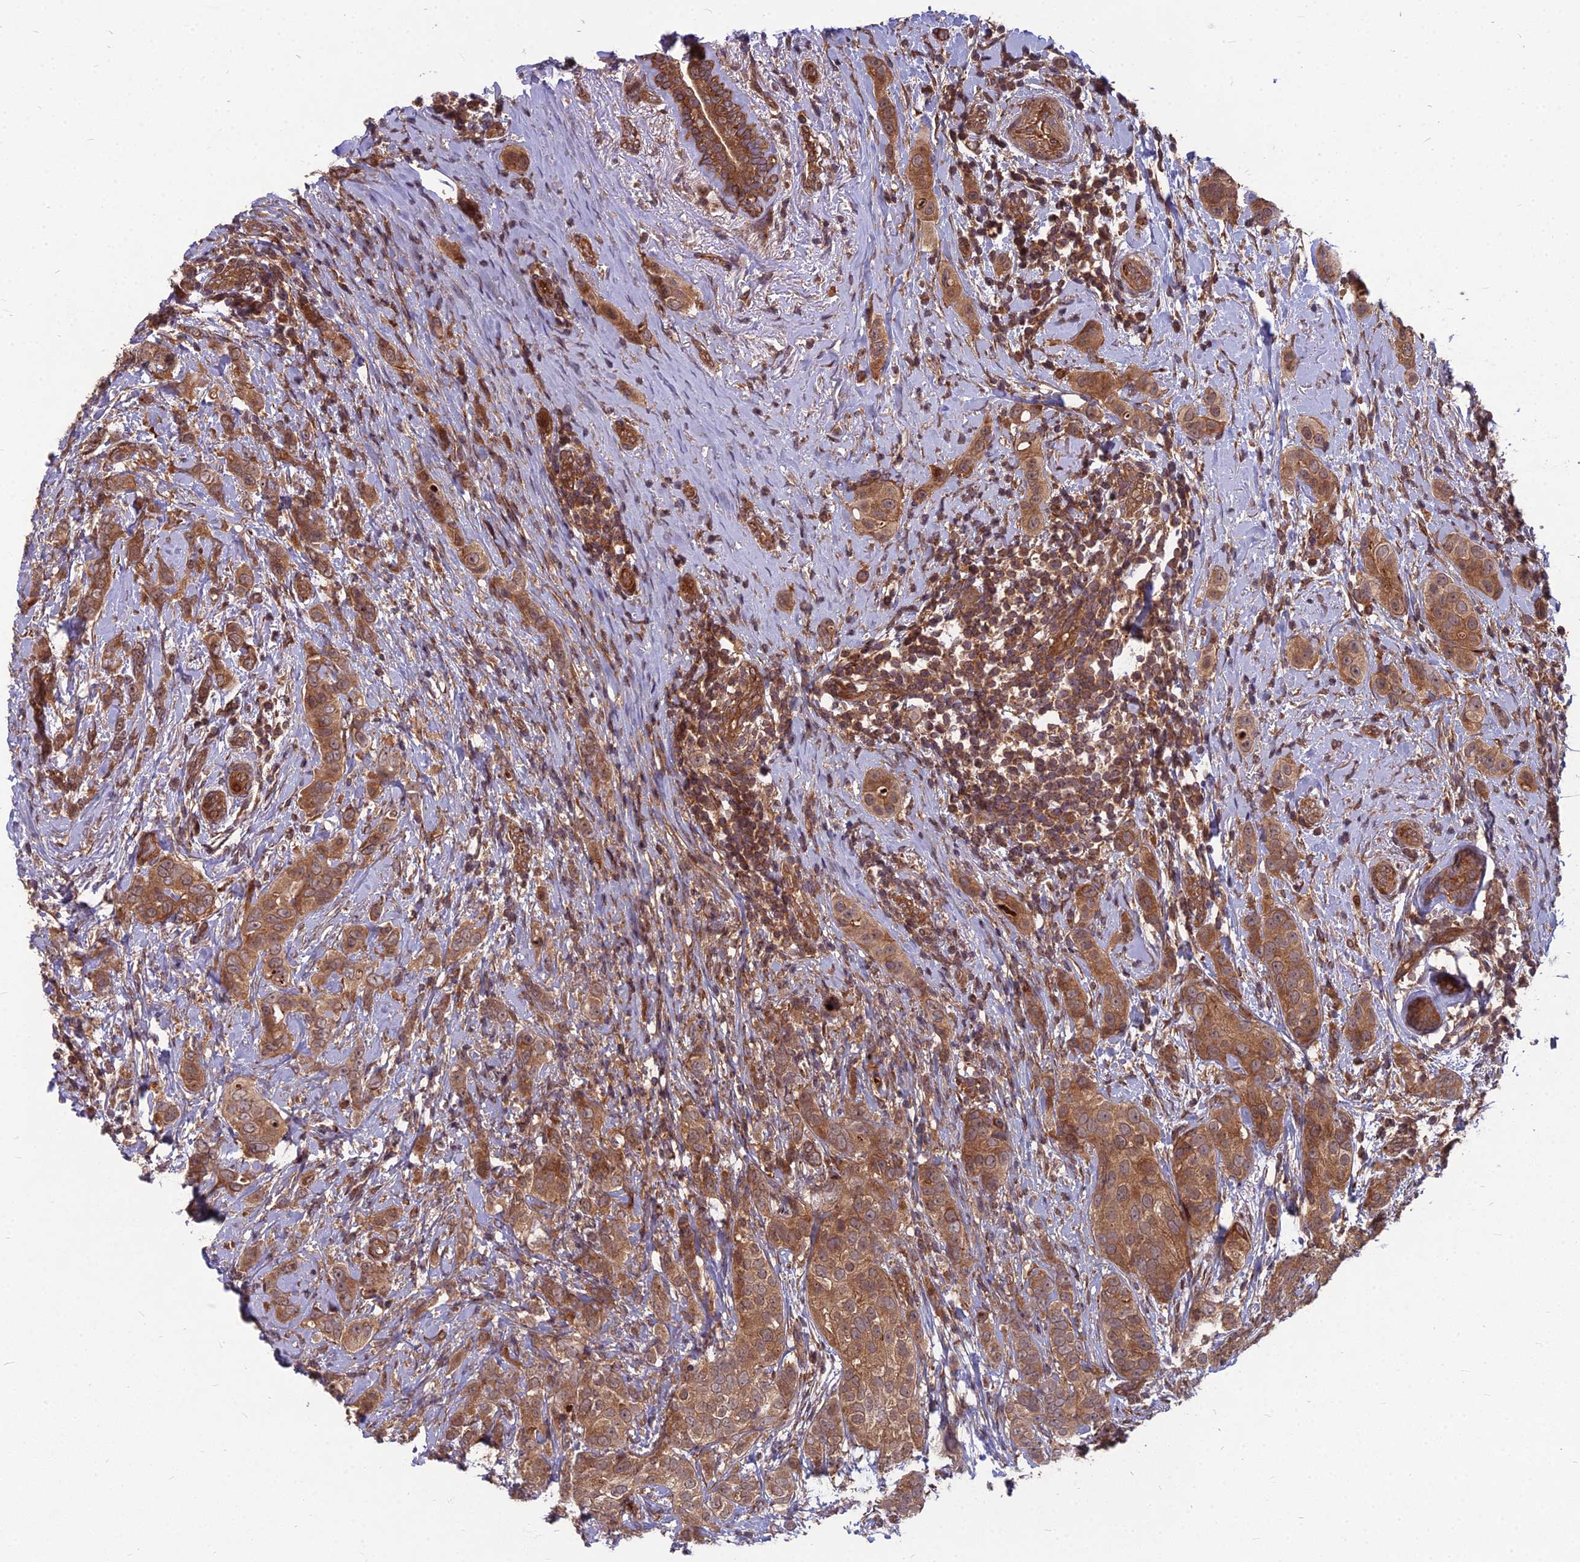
{"staining": {"intensity": "moderate", "quantity": ">75%", "location": "cytoplasmic/membranous"}, "tissue": "breast cancer", "cell_type": "Tumor cells", "image_type": "cancer", "snomed": [{"axis": "morphology", "description": "Lobular carcinoma"}, {"axis": "topography", "description": "Breast"}], "caption": "Breast cancer stained with a brown dye displays moderate cytoplasmic/membranous positive positivity in about >75% of tumor cells.", "gene": "MFSD8", "patient": {"sex": "female", "age": 51}}